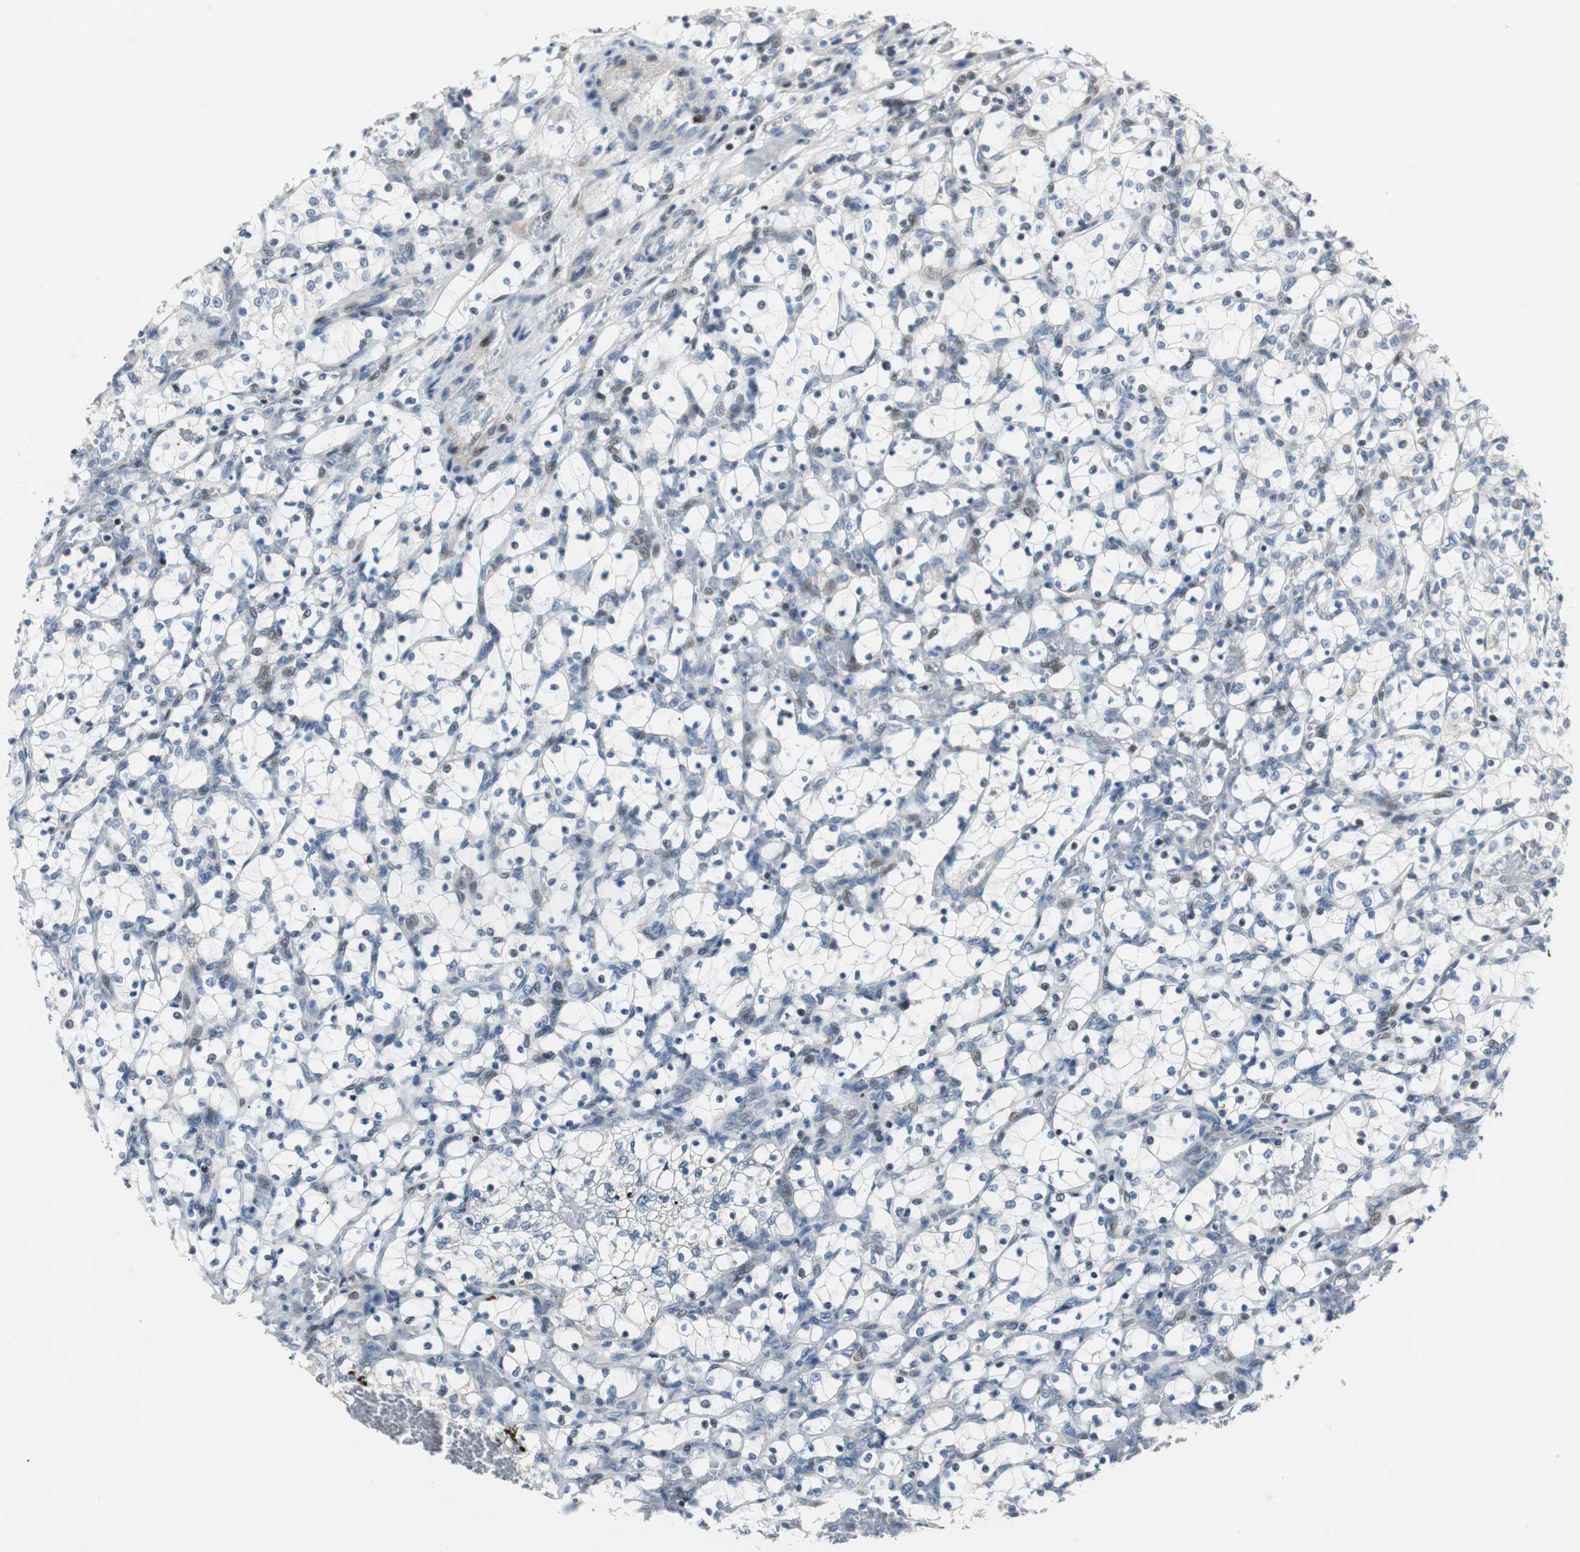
{"staining": {"intensity": "weak", "quantity": "<25%", "location": "nuclear"}, "tissue": "renal cancer", "cell_type": "Tumor cells", "image_type": "cancer", "snomed": [{"axis": "morphology", "description": "Adenocarcinoma, NOS"}, {"axis": "topography", "description": "Kidney"}], "caption": "Photomicrograph shows no significant protein staining in tumor cells of renal cancer (adenocarcinoma).", "gene": "RAD1", "patient": {"sex": "female", "age": 69}}